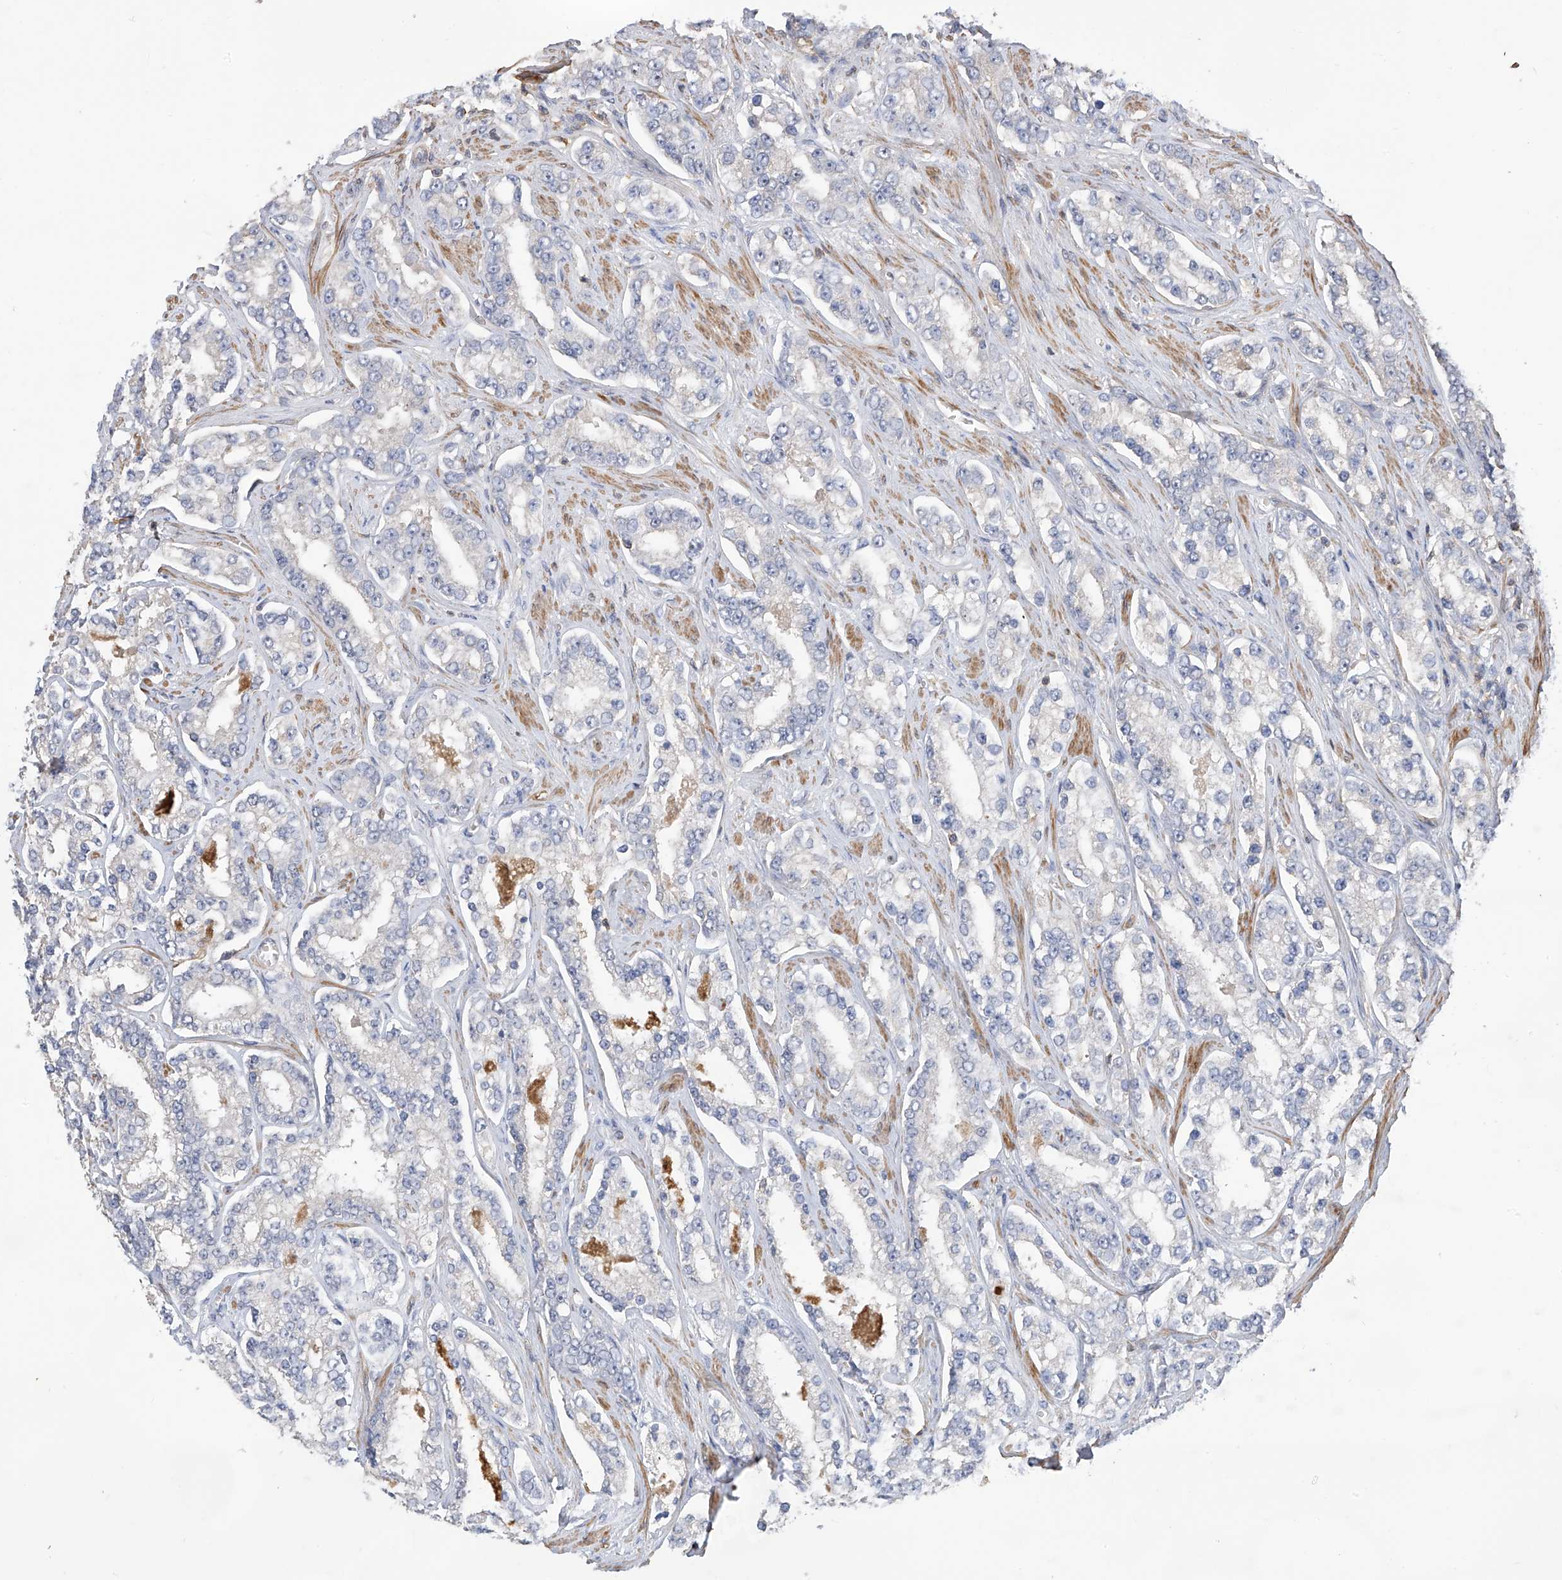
{"staining": {"intensity": "negative", "quantity": "none", "location": "none"}, "tissue": "prostate cancer", "cell_type": "Tumor cells", "image_type": "cancer", "snomed": [{"axis": "morphology", "description": "Normal tissue, NOS"}, {"axis": "morphology", "description": "Adenocarcinoma, High grade"}, {"axis": "topography", "description": "Prostate"}], "caption": "The image demonstrates no significant staining in tumor cells of prostate cancer.", "gene": "SLFN14", "patient": {"sex": "male", "age": 83}}